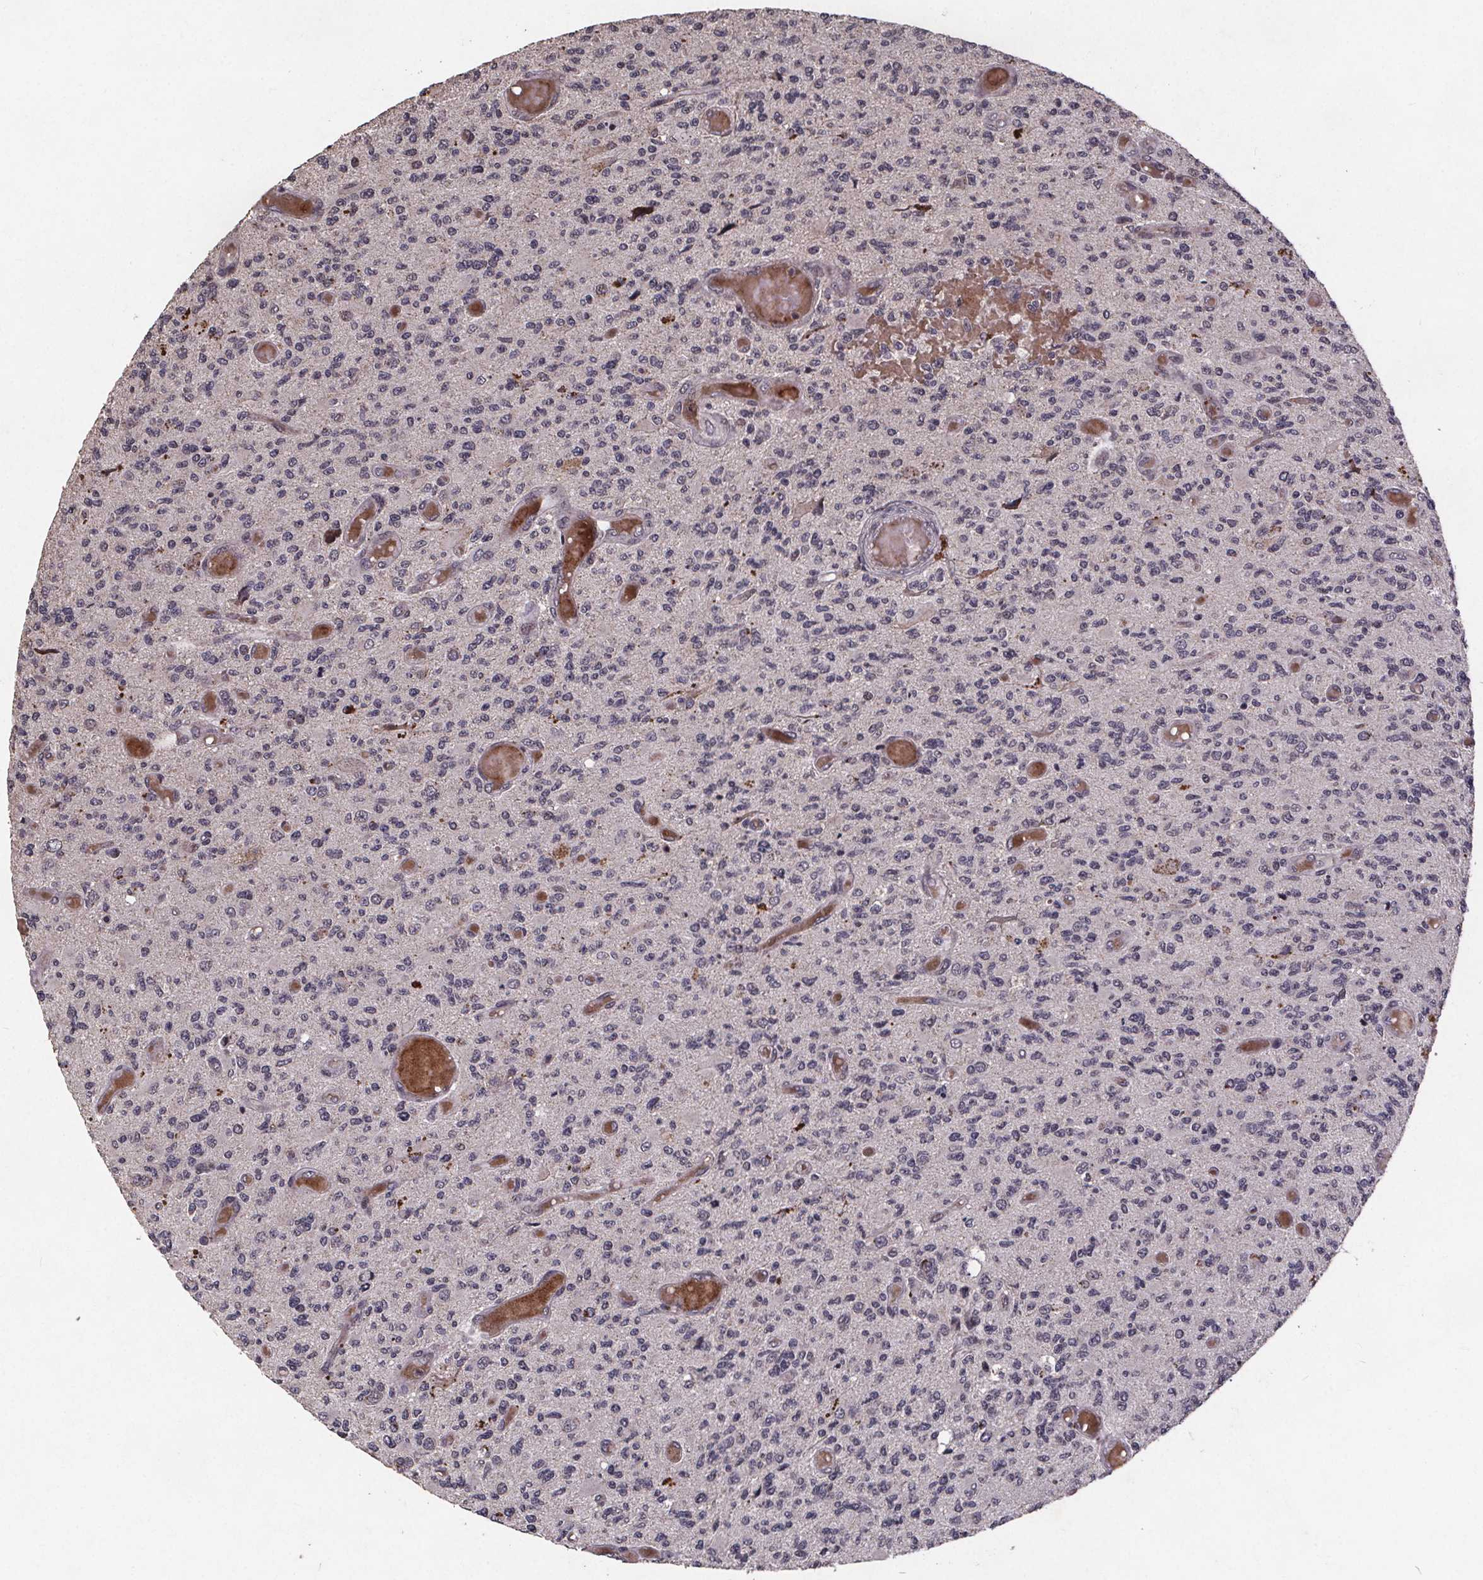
{"staining": {"intensity": "negative", "quantity": "none", "location": "none"}, "tissue": "glioma", "cell_type": "Tumor cells", "image_type": "cancer", "snomed": [{"axis": "morphology", "description": "Glioma, malignant, High grade"}, {"axis": "topography", "description": "Brain"}], "caption": "A histopathology image of malignant high-grade glioma stained for a protein exhibits no brown staining in tumor cells.", "gene": "GPX3", "patient": {"sex": "female", "age": 63}}